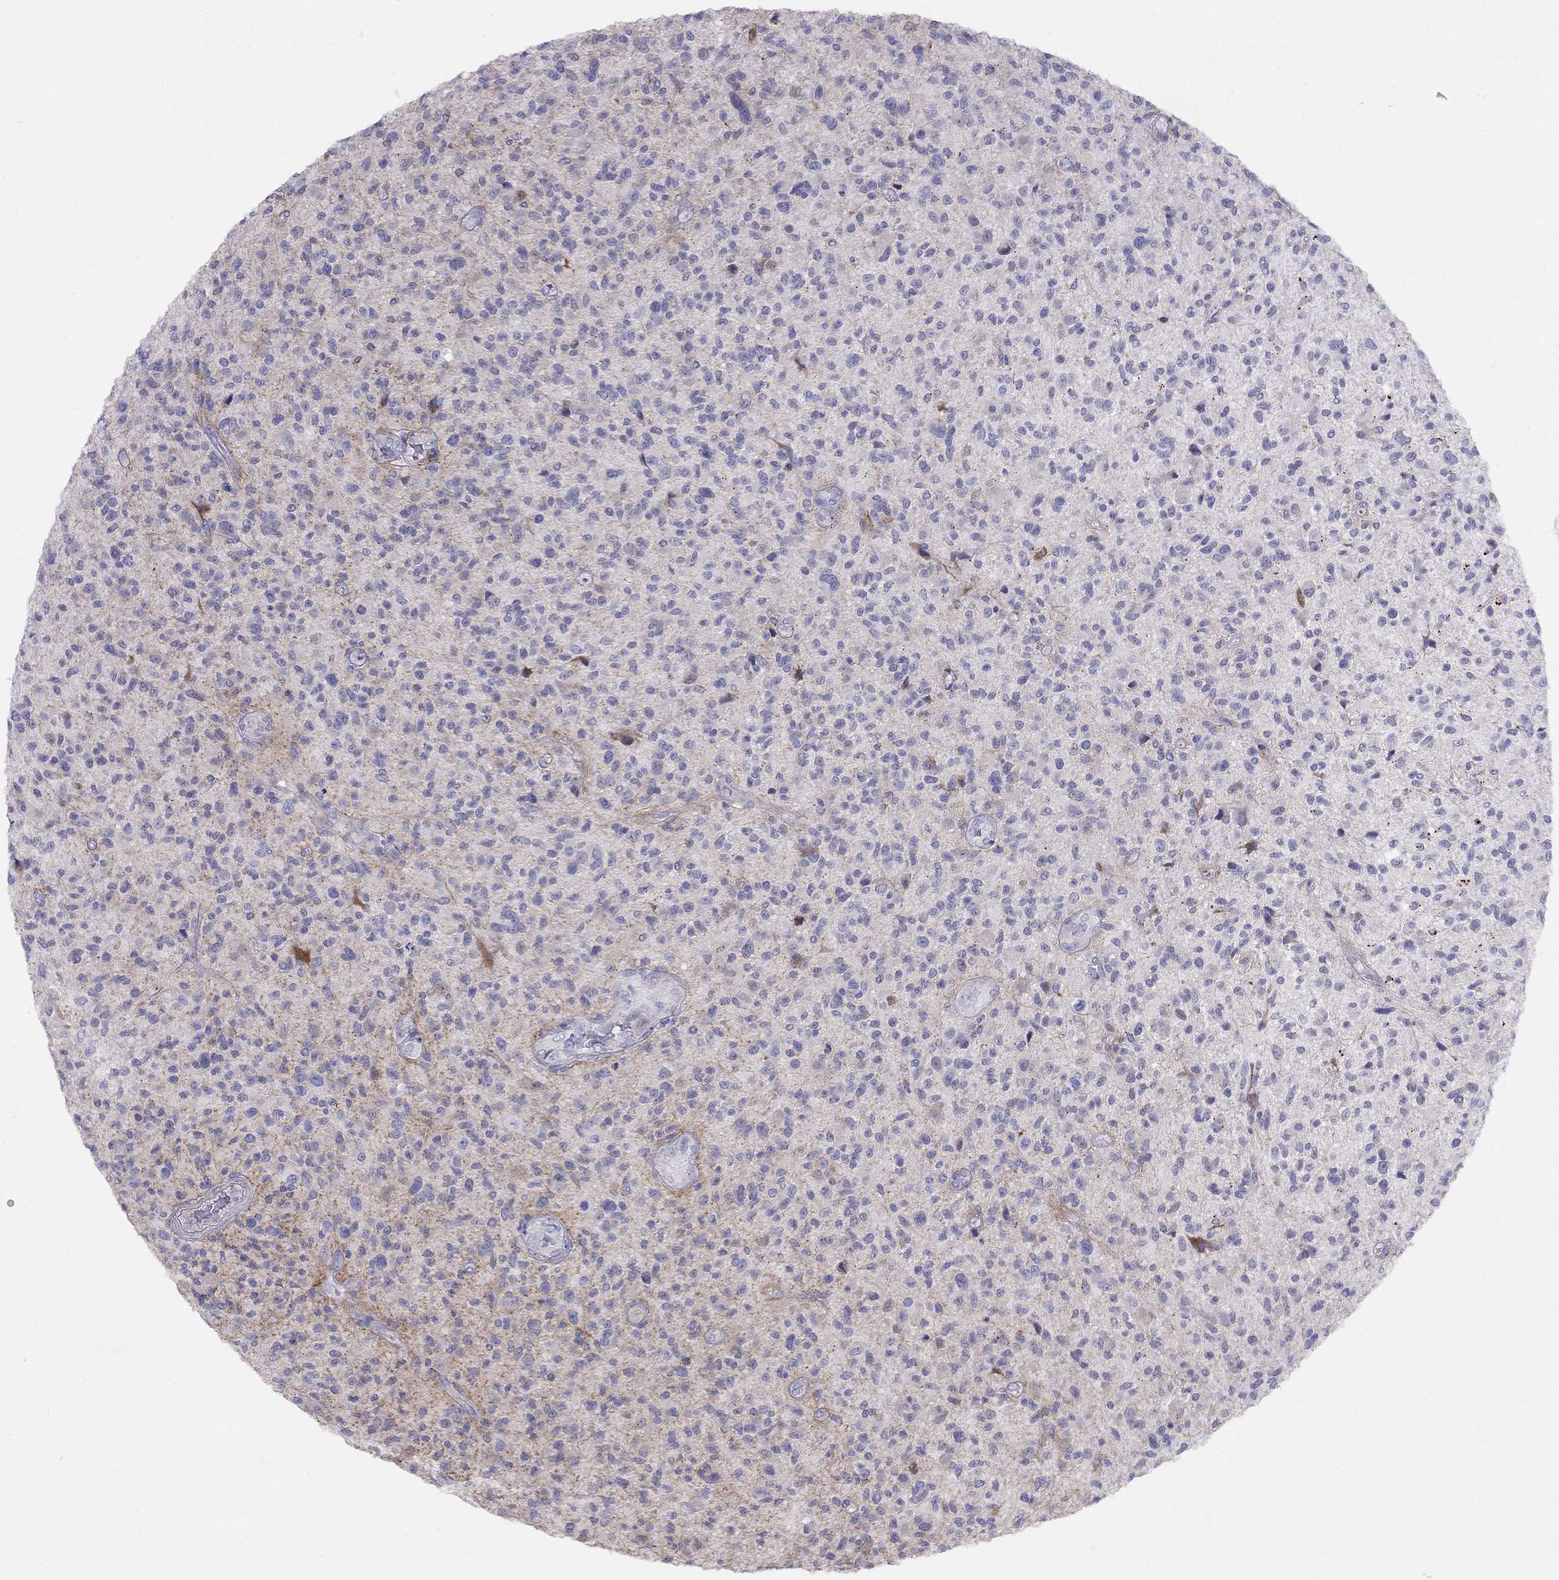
{"staining": {"intensity": "negative", "quantity": "none", "location": "none"}, "tissue": "glioma", "cell_type": "Tumor cells", "image_type": "cancer", "snomed": [{"axis": "morphology", "description": "Glioma, malignant, High grade"}, {"axis": "topography", "description": "Brain"}], "caption": "This is an immunohistochemistry histopathology image of glioma. There is no positivity in tumor cells.", "gene": "MAGEB4", "patient": {"sex": "male", "age": 47}}